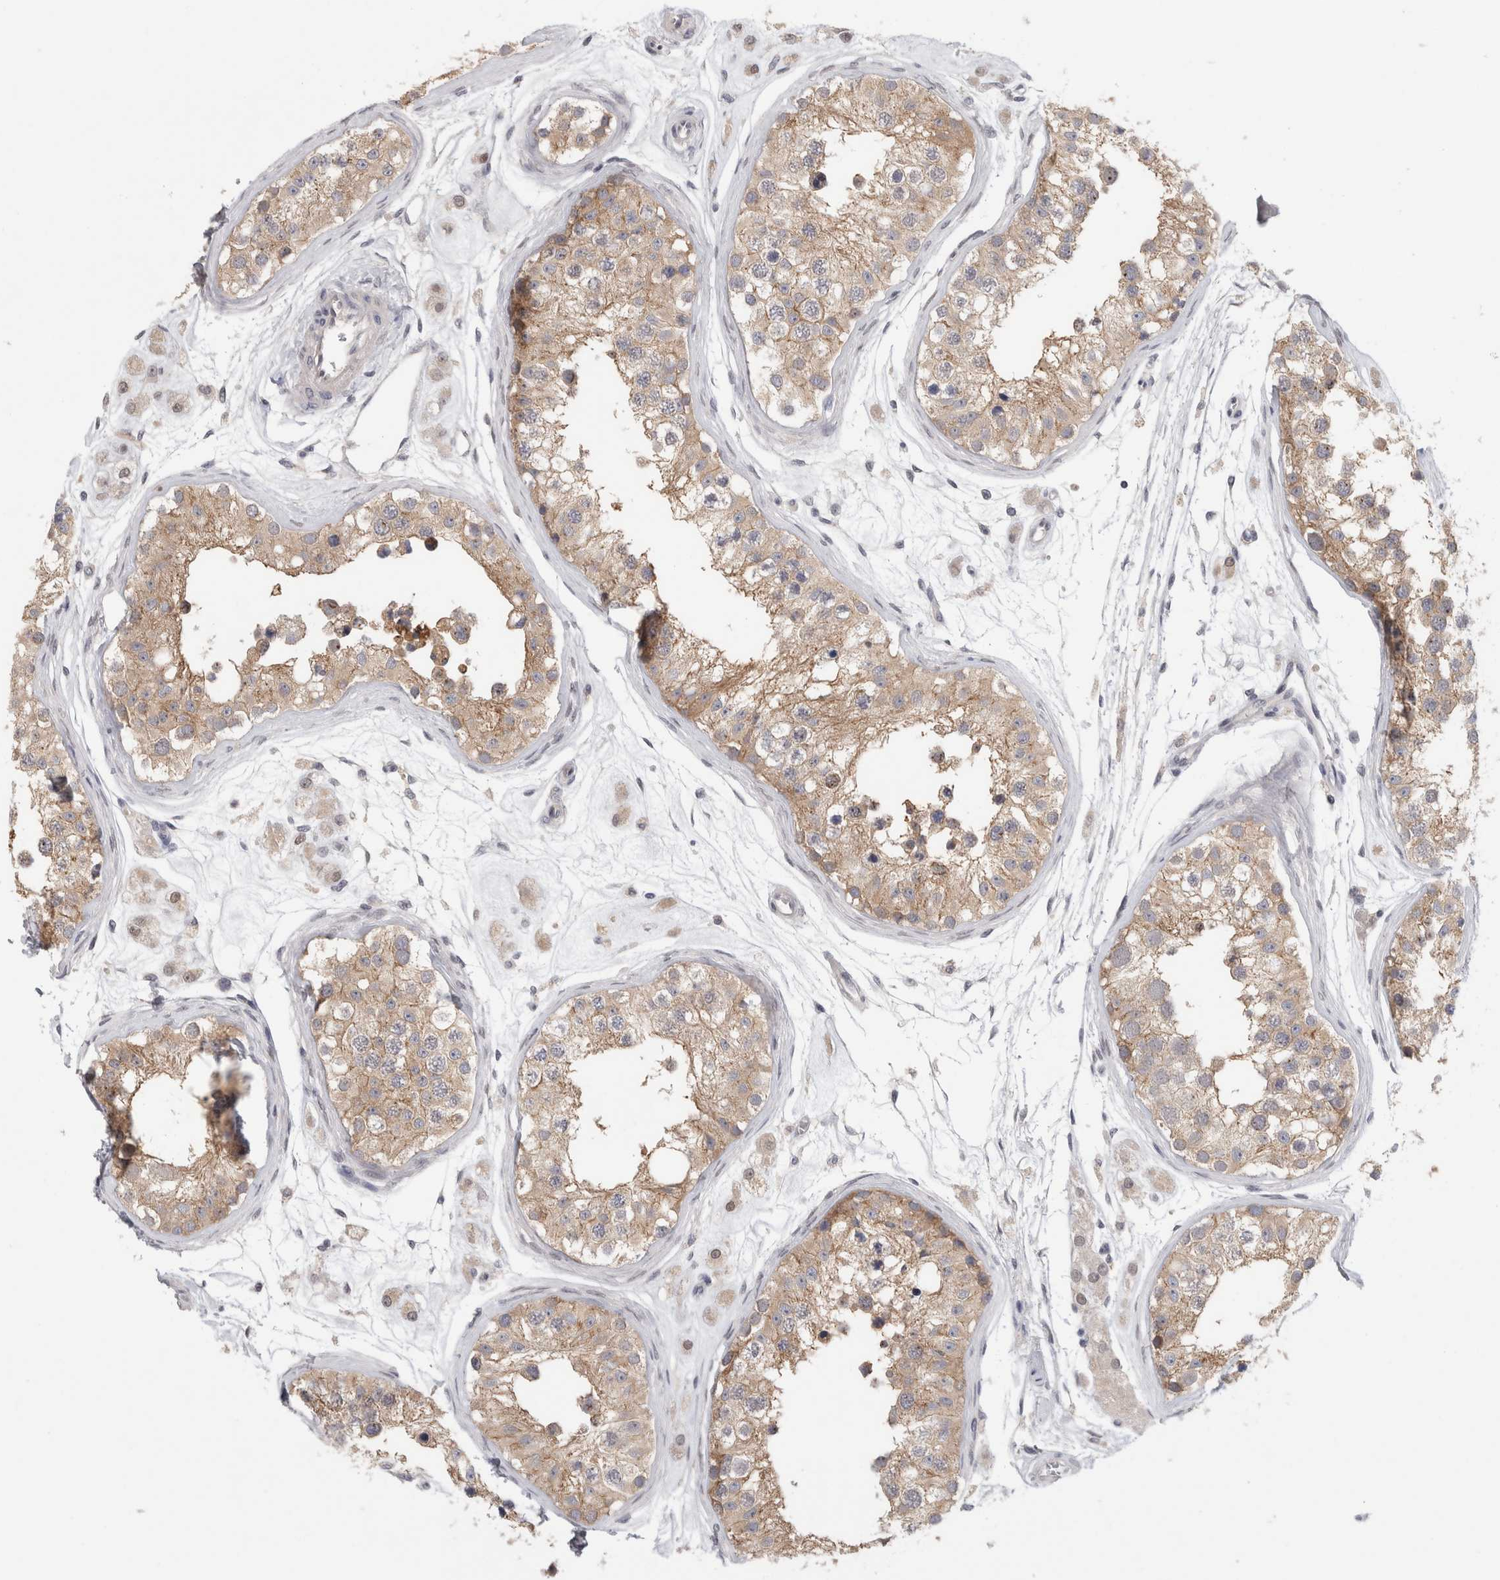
{"staining": {"intensity": "weak", "quantity": ">75%", "location": "cytoplasmic/membranous"}, "tissue": "testis", "cell_type": "Cells in seminiferous ducts", "image_type": "normal", "snomed": [{"axis": "morphology", "description": "Normal tissue, NOS"}, {"axis": "morphology", "description": "Adenocarcinoma, metastatic, NOS"}, {"axis": "topography", "description": "Testis"}], "caption": "The micrograph displays a brown stain indicating the presence of a protein in the cytoplasmic/membranous of cells in seminiferous ducts in testis.", "gene": "PIGP", "patient": {"sex": "male", "age": 26}}